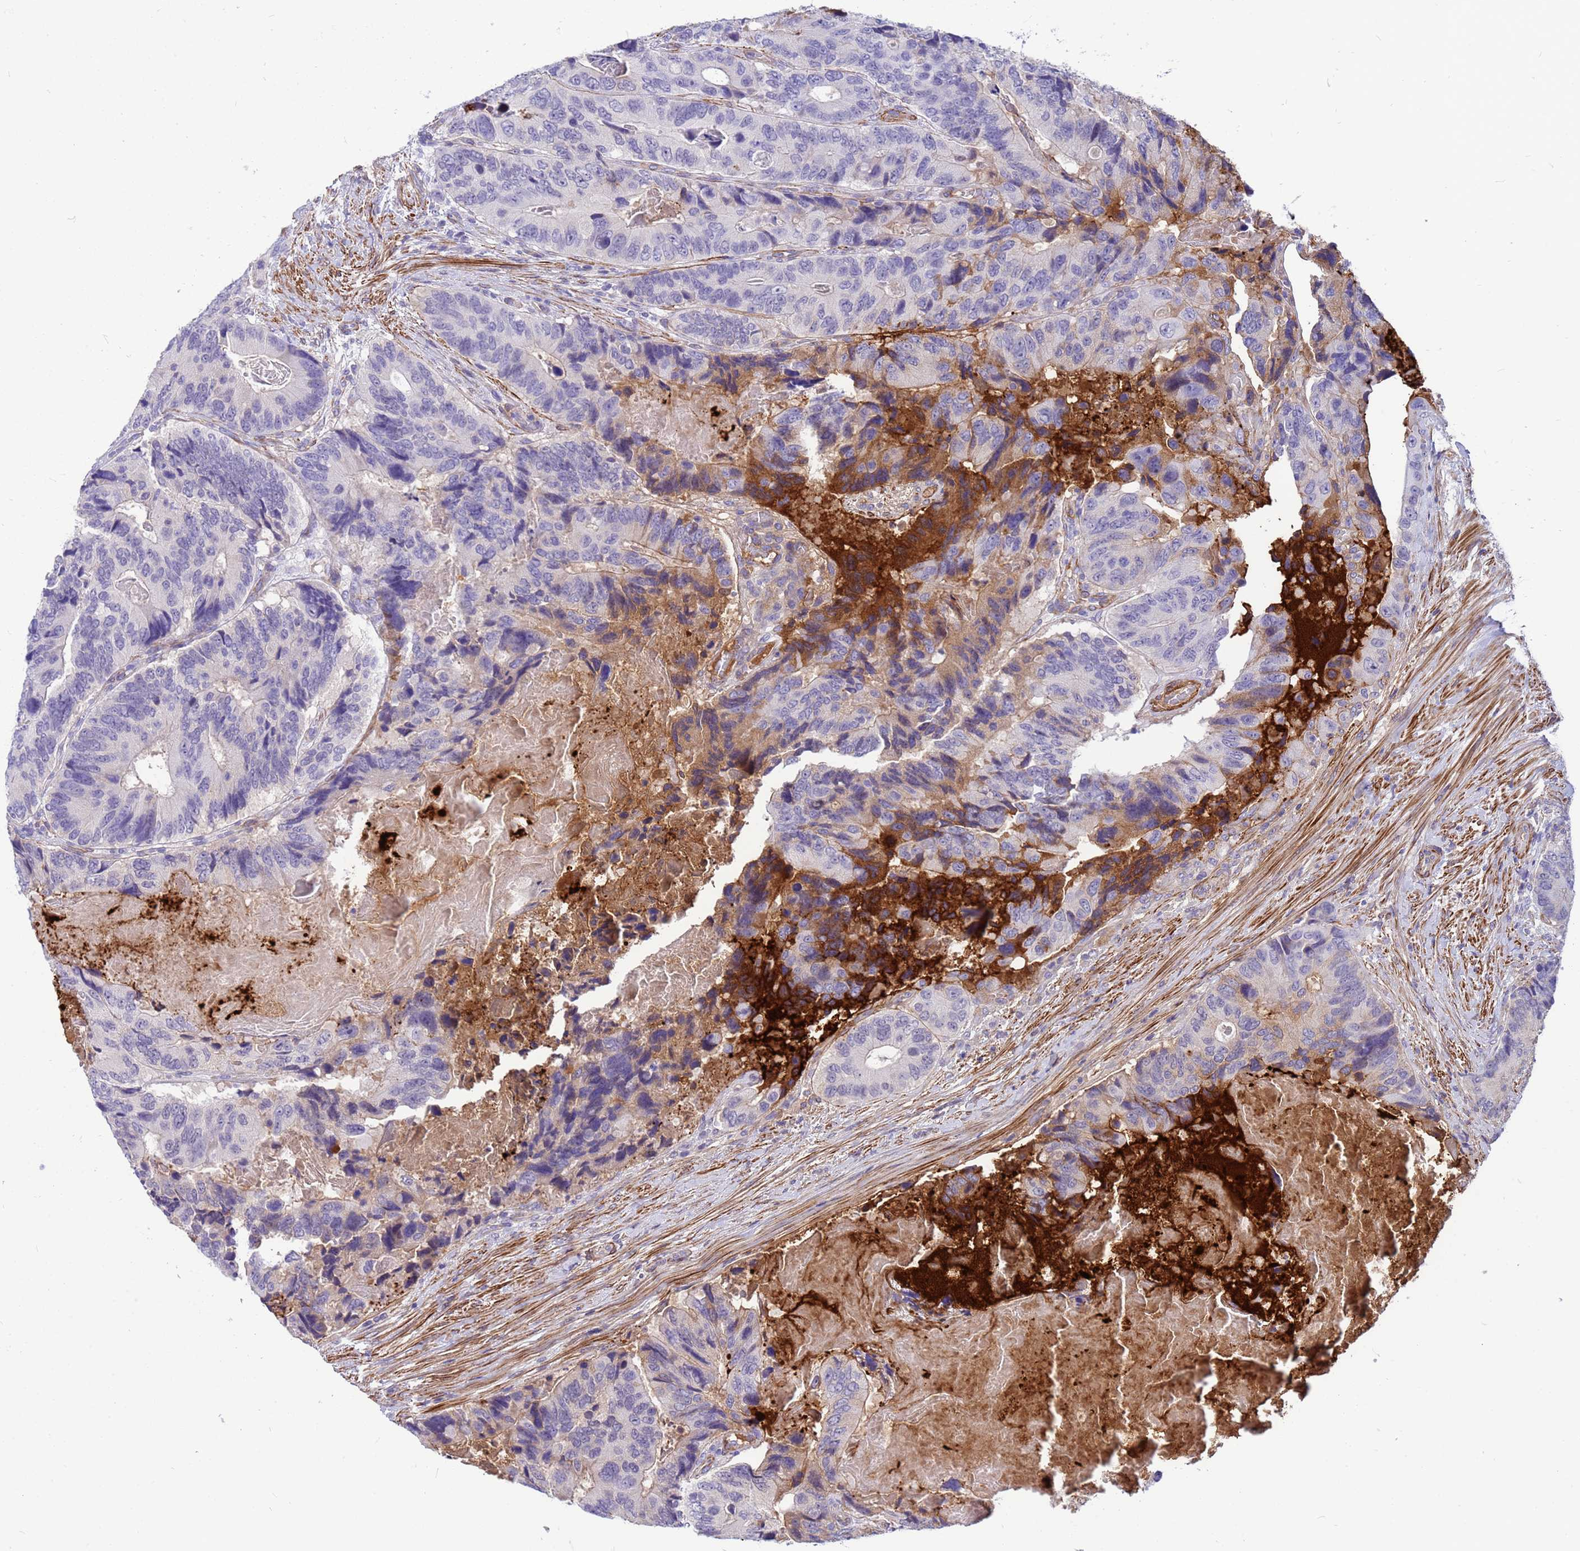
{"staining": {"intensity": "moderate", "quantity": "<25%", "location": "cytoplasmic/membranous"}, "tissue": "colorectal cancer", "cell_type": "Tumor cells", "image_type": "cancer", "snomed": [{"axis": "morphology", "description": "Adenocarcinoma, NOS"}, {"axis": "topography", "description": "Colon"}], "caption": "There is low levels of moderate cytoplasmic/membranous expression in tumor cells of adenocarcinoma (colorectal), as demonstrated by immunohistochemical staining (brown color).", "gene": "ORM1", "patient": {"sex": "male", "age": 84}}